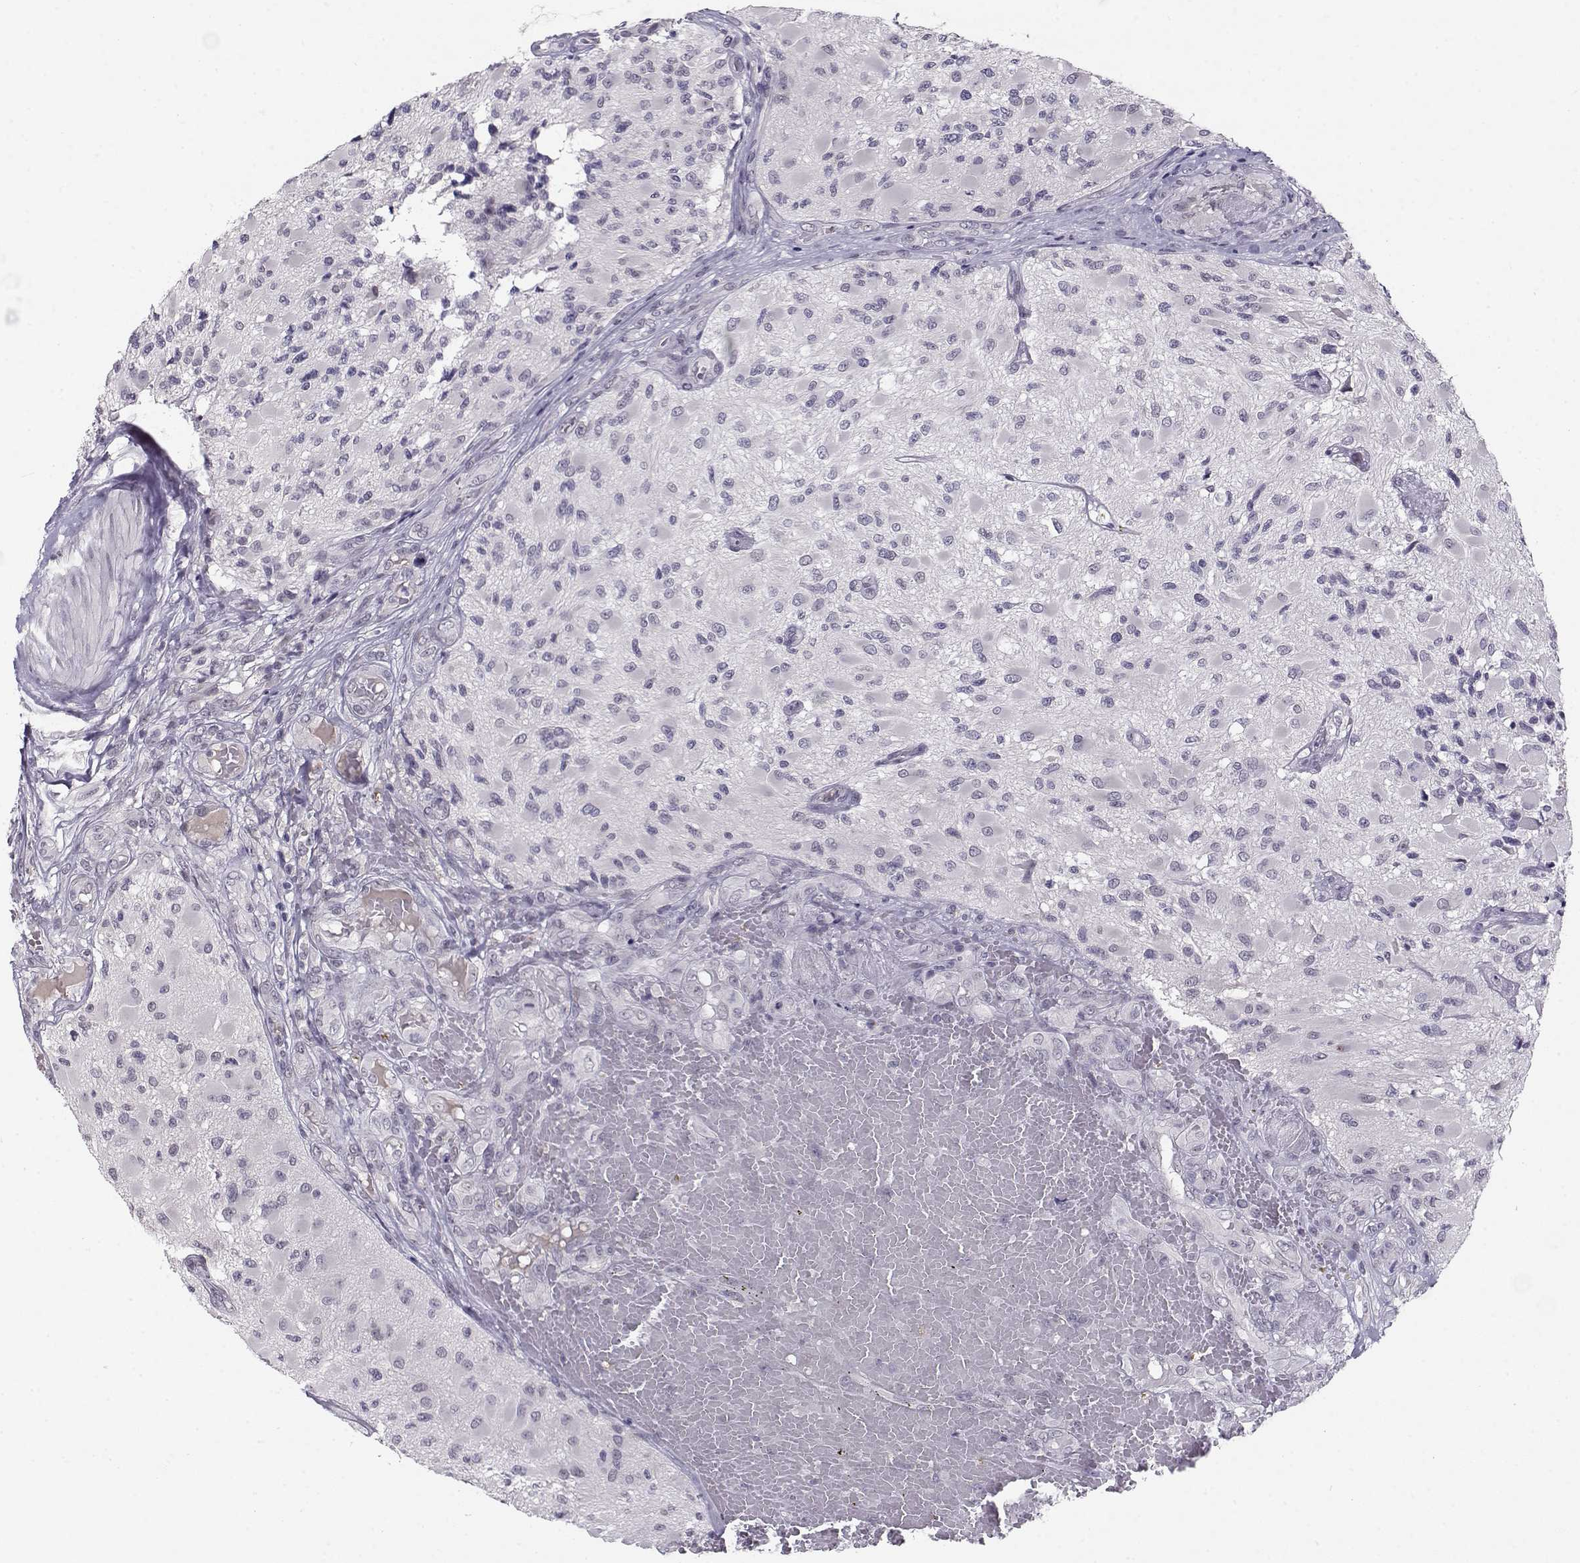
{"staining": {"intensity": "negative", "quantity": "none", "location": "none"}, "tissue": "glioma", "cell_type": "Tumor cells", "image_type": "cancer", "snomed": [{"axis": "morphology", "description": "Glioma, malignant, High grade"}, {"axis": "topography", "description": "Brain"}], "caption": "Glioma stained for a protein using immunohistochemistry demonstrates no positivity tumor cells.", "gene": "C16orf86", "patient": {"sex": "female", "age": 63}}